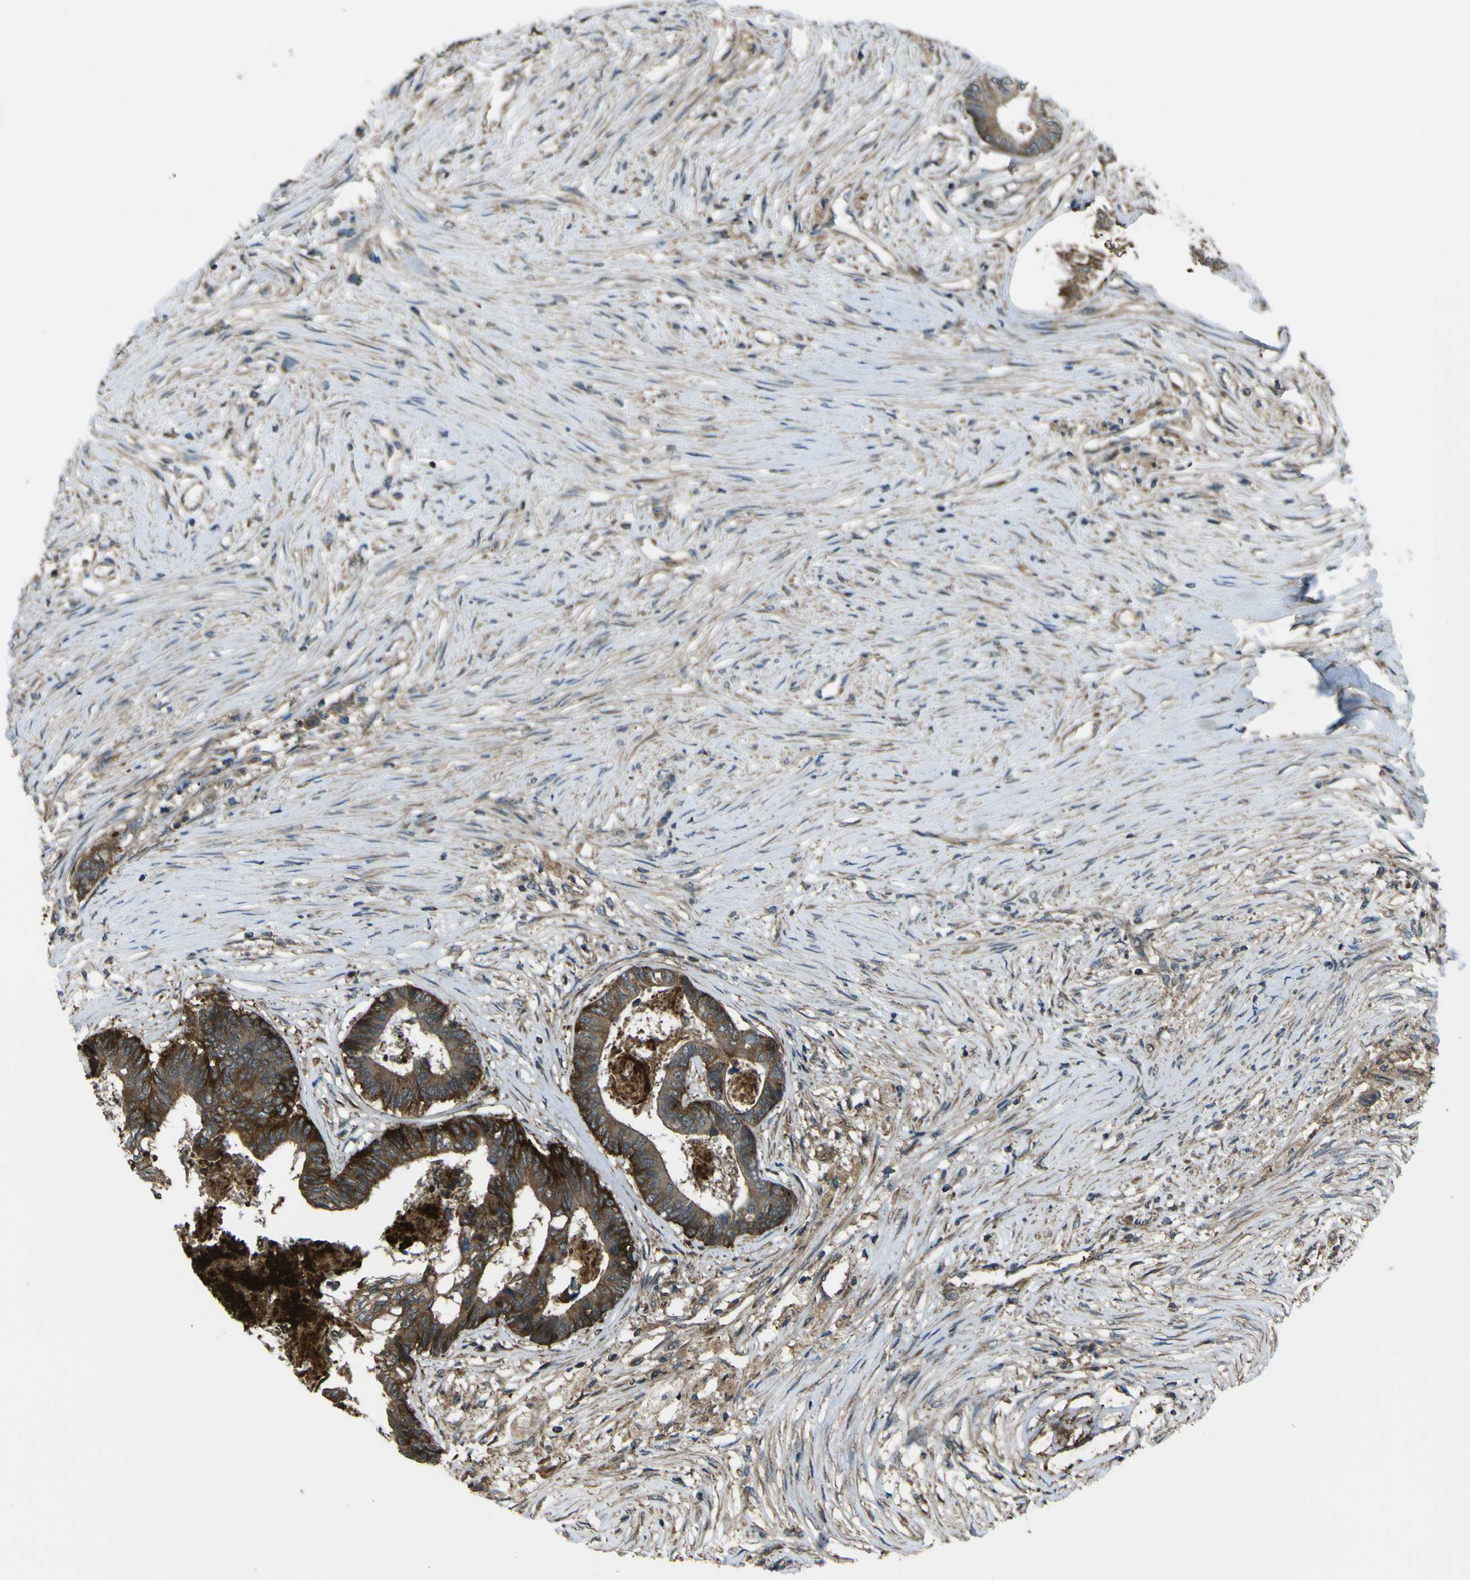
{"staining": {"intensity": "strong", "quantity": ">75%", "location": "cytoplasmic/membranous"}, "tissue": "colorectal cancer", "cell_type": "Tumor cells", "image_type": "cancer", "snomed": [{"axis": "morphology", "description": "Adenocarcinoma, NOS"}, {"axis": "topography", "description": "Rectum"}], "caption": "Brown immunohistochemical staining in adenocarcinoma (colorectal) reveals strong cytoplasmic/membranous expression in approximately >75% of tumor cells.", "gene": "NAALADL2", "patient": {"sex": "male", "age": 63}}